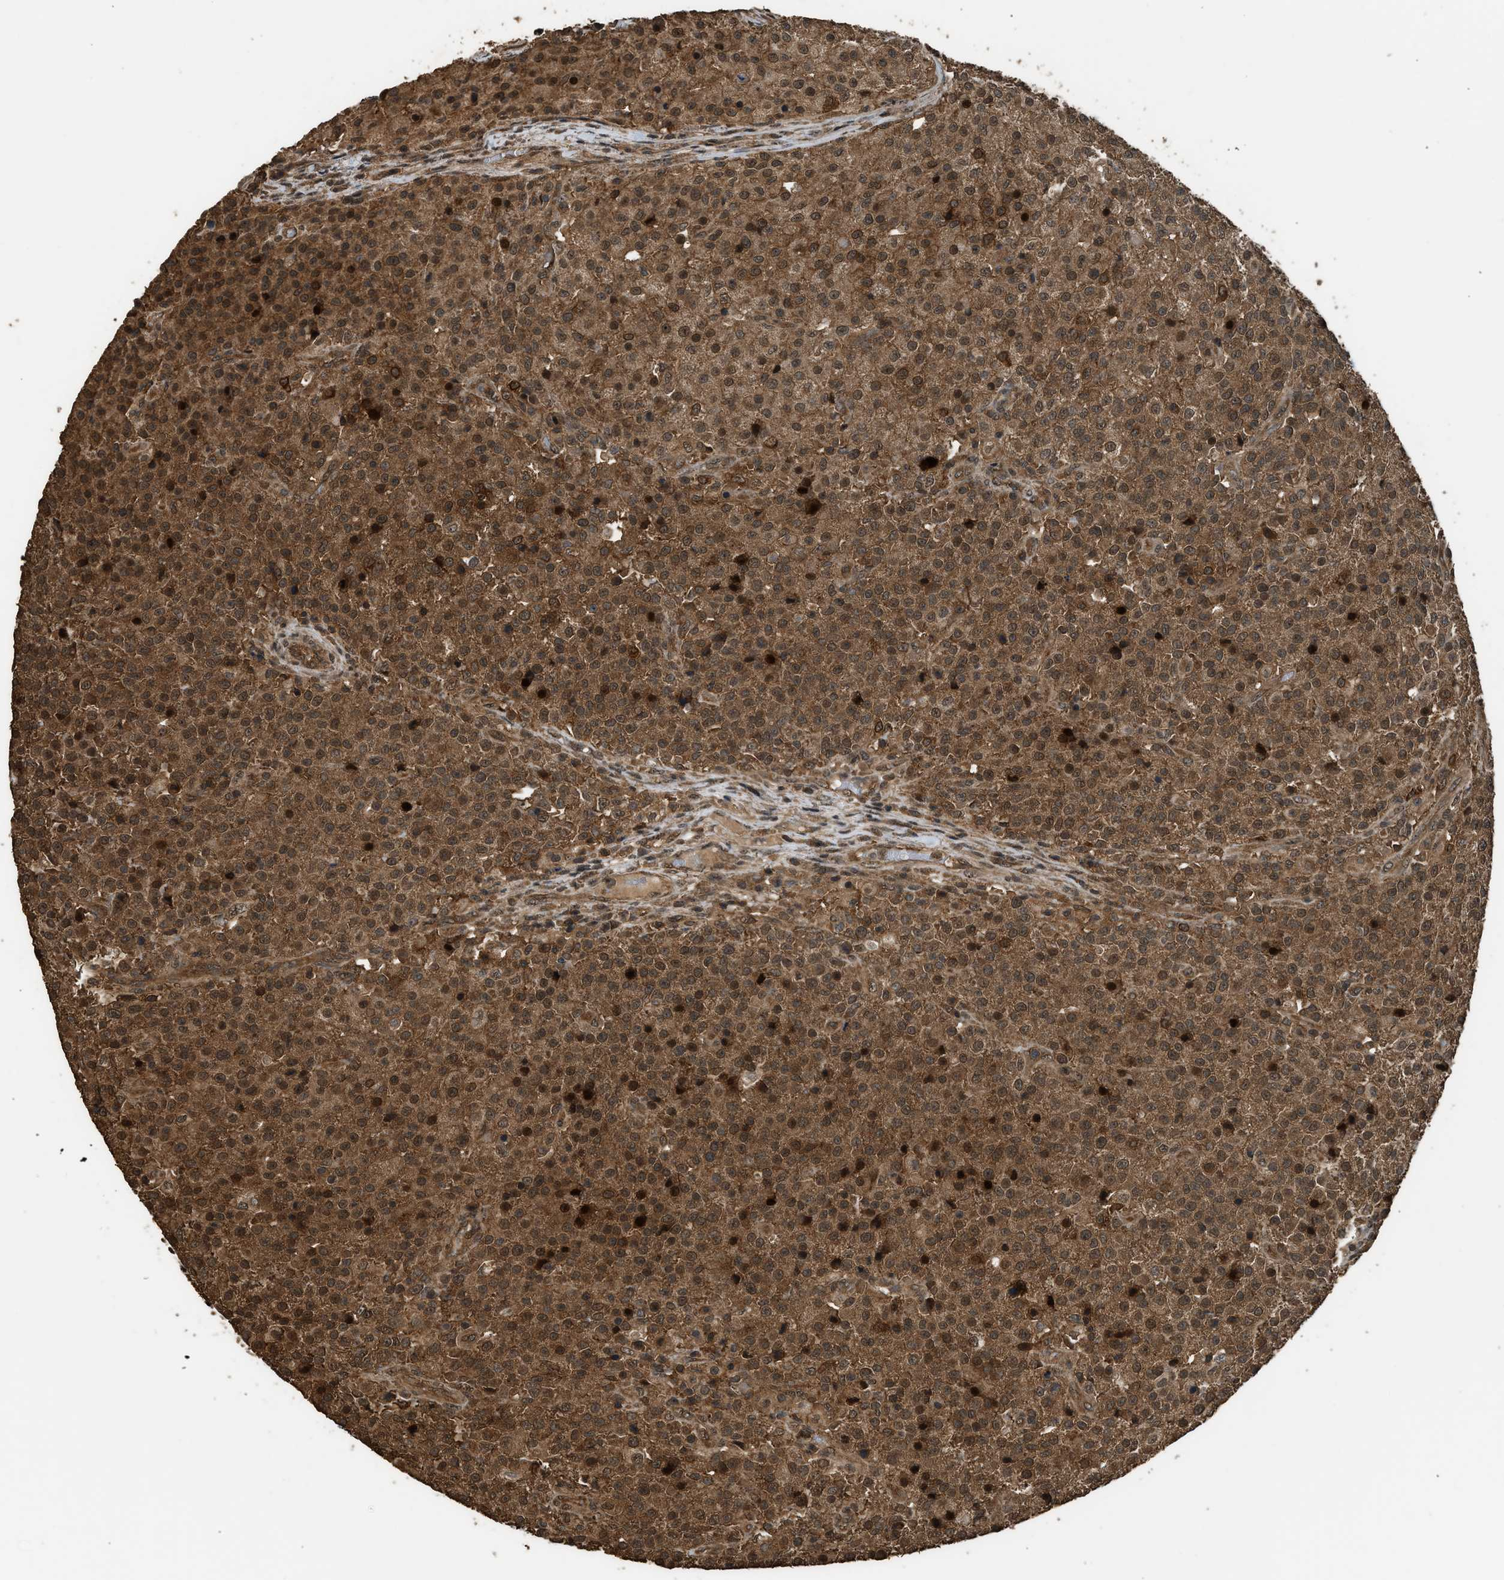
{"staining": {"intensity": "strong", "quantity": ">75%", "location": "cytoplasmic/membranous,nuclear"}, "tissue": "testis cancer", "cell_type": "Tumor cells", "image_type": "cancer", "snomed": [{"axis": "morphology", "description": "Seminoma, NOS"}, {"axis": "topography", "description": "Testis"}], "caption": "About >75% of tumor cells in testis cancer reveal strong cytoplasmic/membranous and nuclear protein positivity as visualized by brown immunohistochemical staining.", "gene": "MYBL2", "patient": {"sex": "male", "age": 59}}